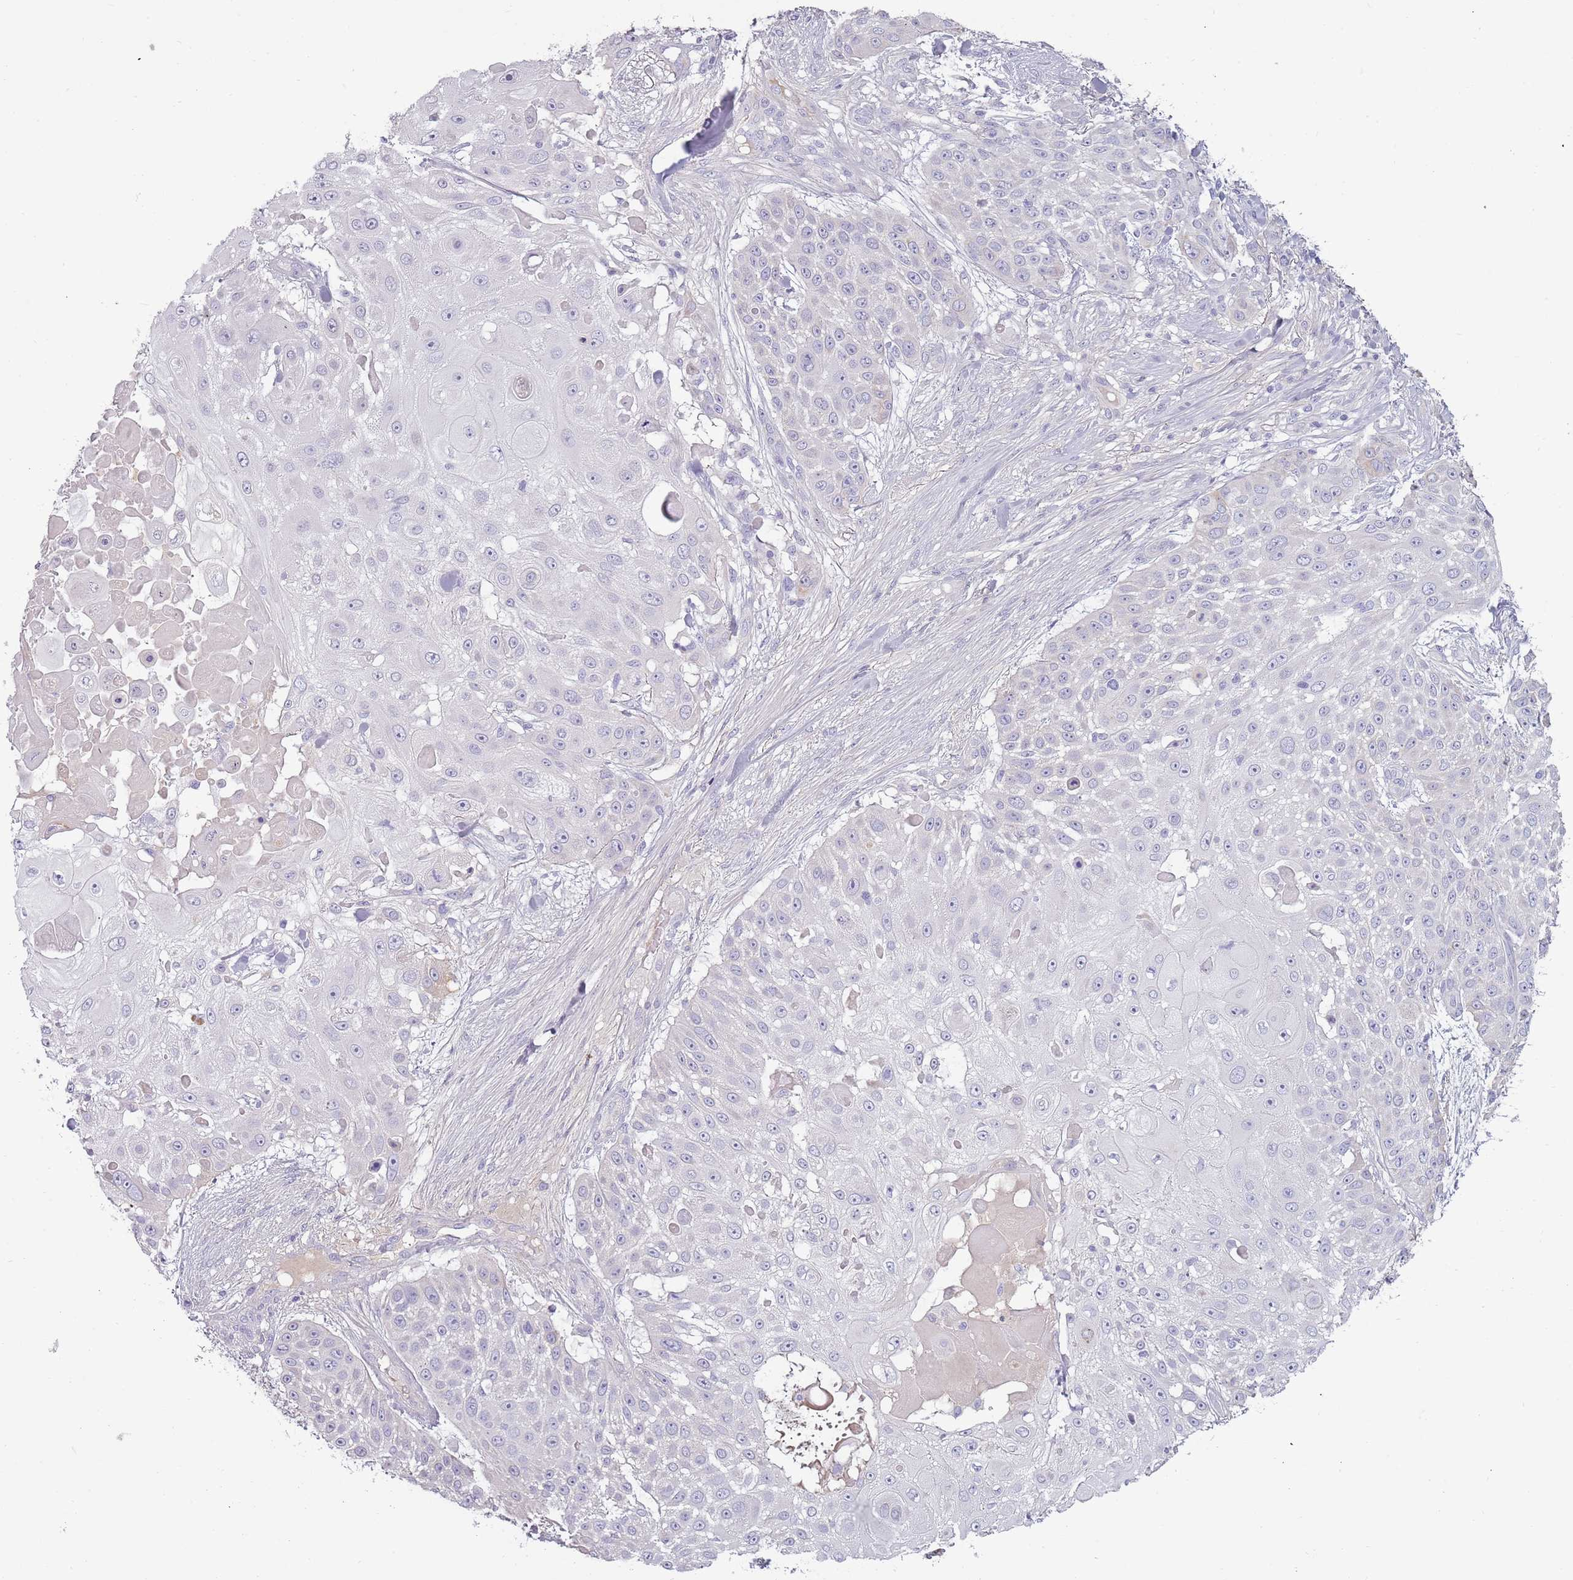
{"staining": {"intensity": "negative", "quantity": "none", "location": "none"}, "tissue": "skin cancer", "cell_type": "Tumor cells", "image_type": "cancer", "snomed": [{"axis": "morphology", "description": "Squamous cell carcinoma, NOS"}, {"axis": "topography", "description": "Skin"}], "caption": "Tumor cells show no significant staining in skin squamous cell carcinoma.", "gene": "TNFRSF6B", "patient": {"sex": "female", "age": 86}}